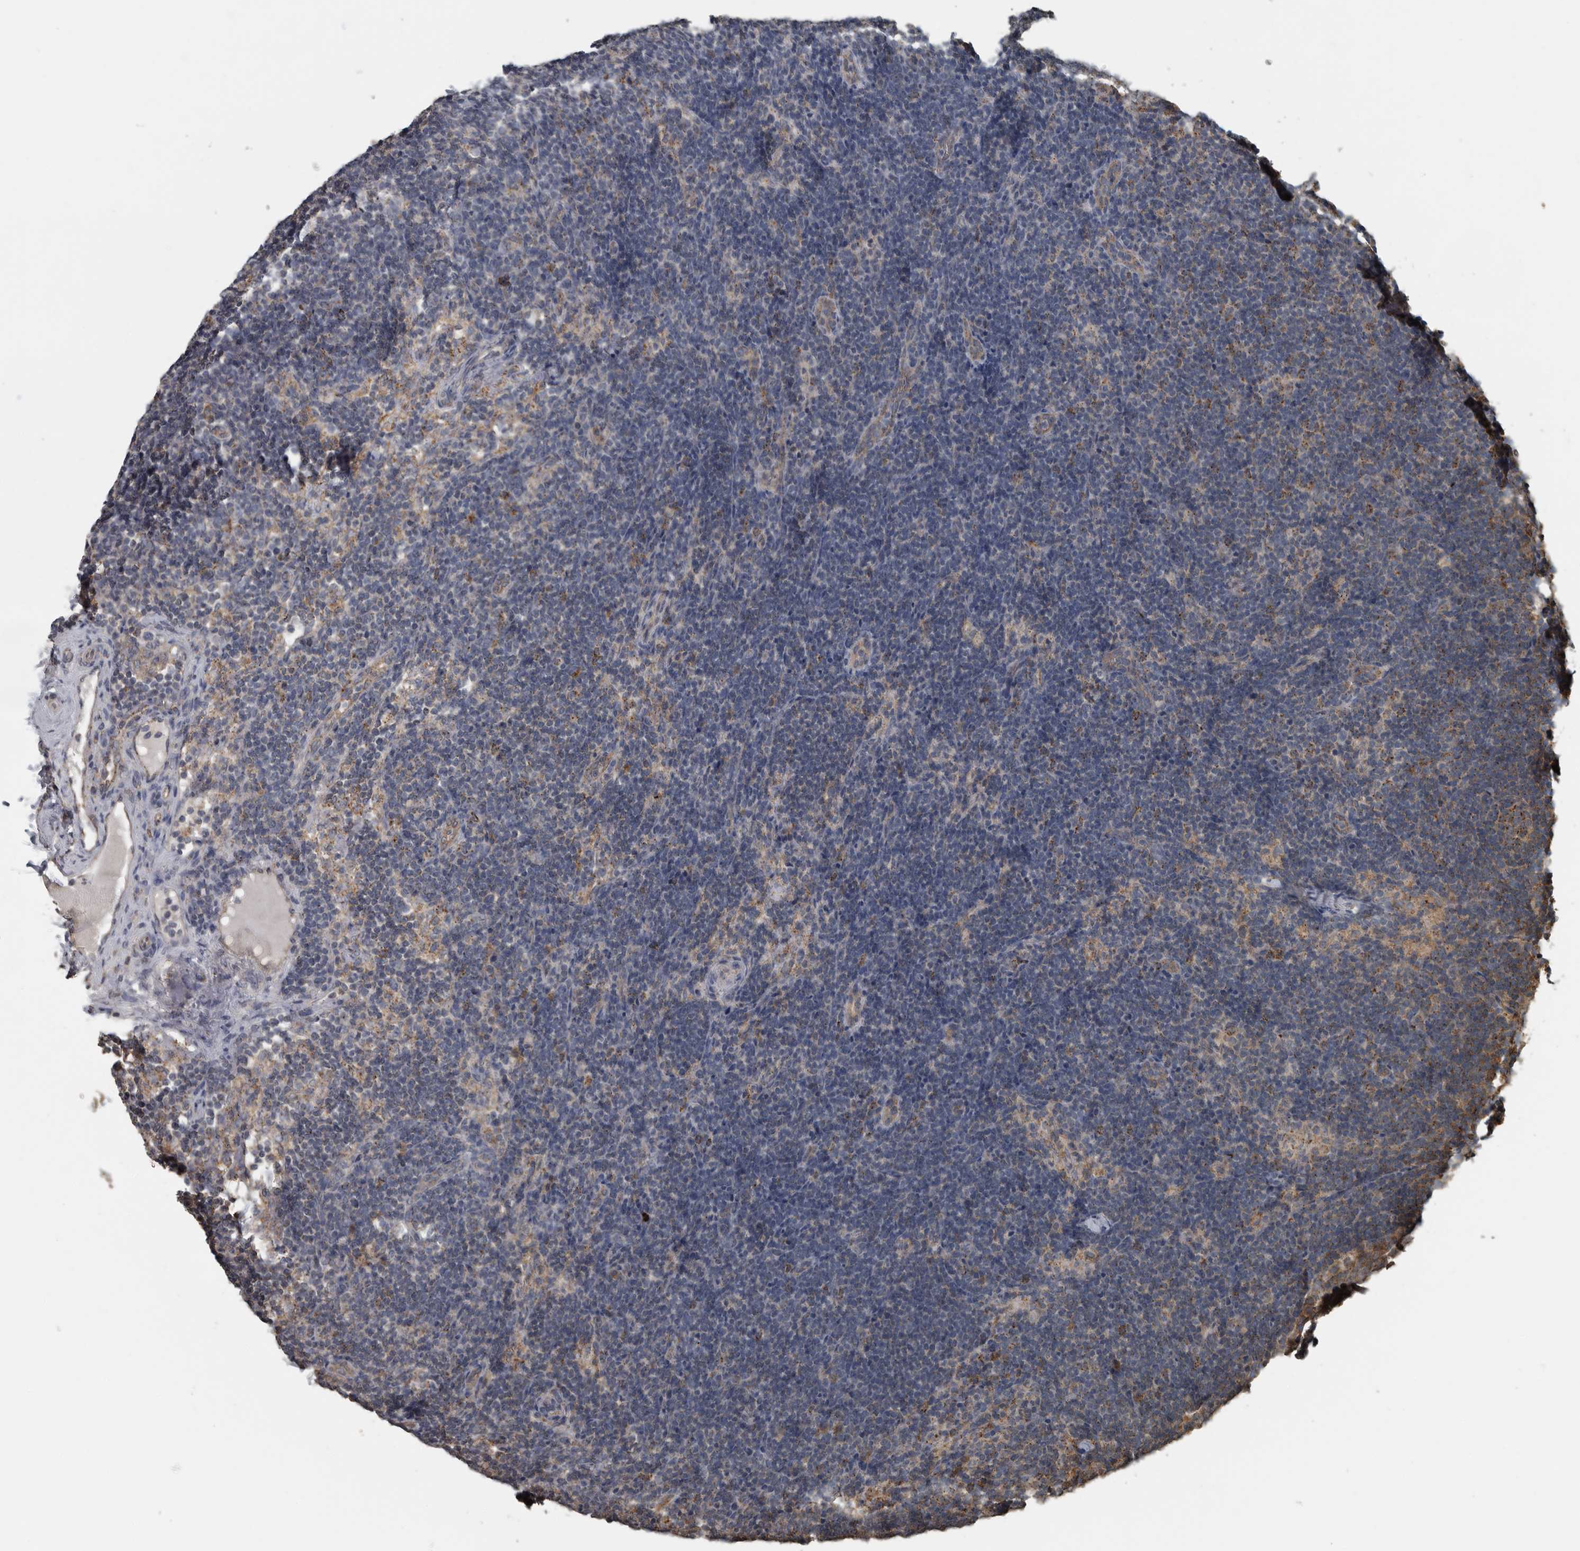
{"staining": {"intensity": "moderate", "quantity": "25%-75%", "location": "cytoplasmic/membranous"}, "tissue": "lymph node", "cell_type": "Germinal center cells", "image_type": "normal", "snomed": [{"axis": "morphology", "description": "Normal tissue, NOS"}, {"axis": "topography", "description": "Lymph node"}], "caption": "Immunohistochemistry (IHC) image of normal lymph node: human lymph node stained using IHC reveals medium levels of moderate protein expression localized specifically in the cytoplasmic/membranous of germinal center cells, appearing as a cytoplasmic/membranous brown color.", "gene": "AFAP1", "patient": {"sex": "female", "age": 22}}